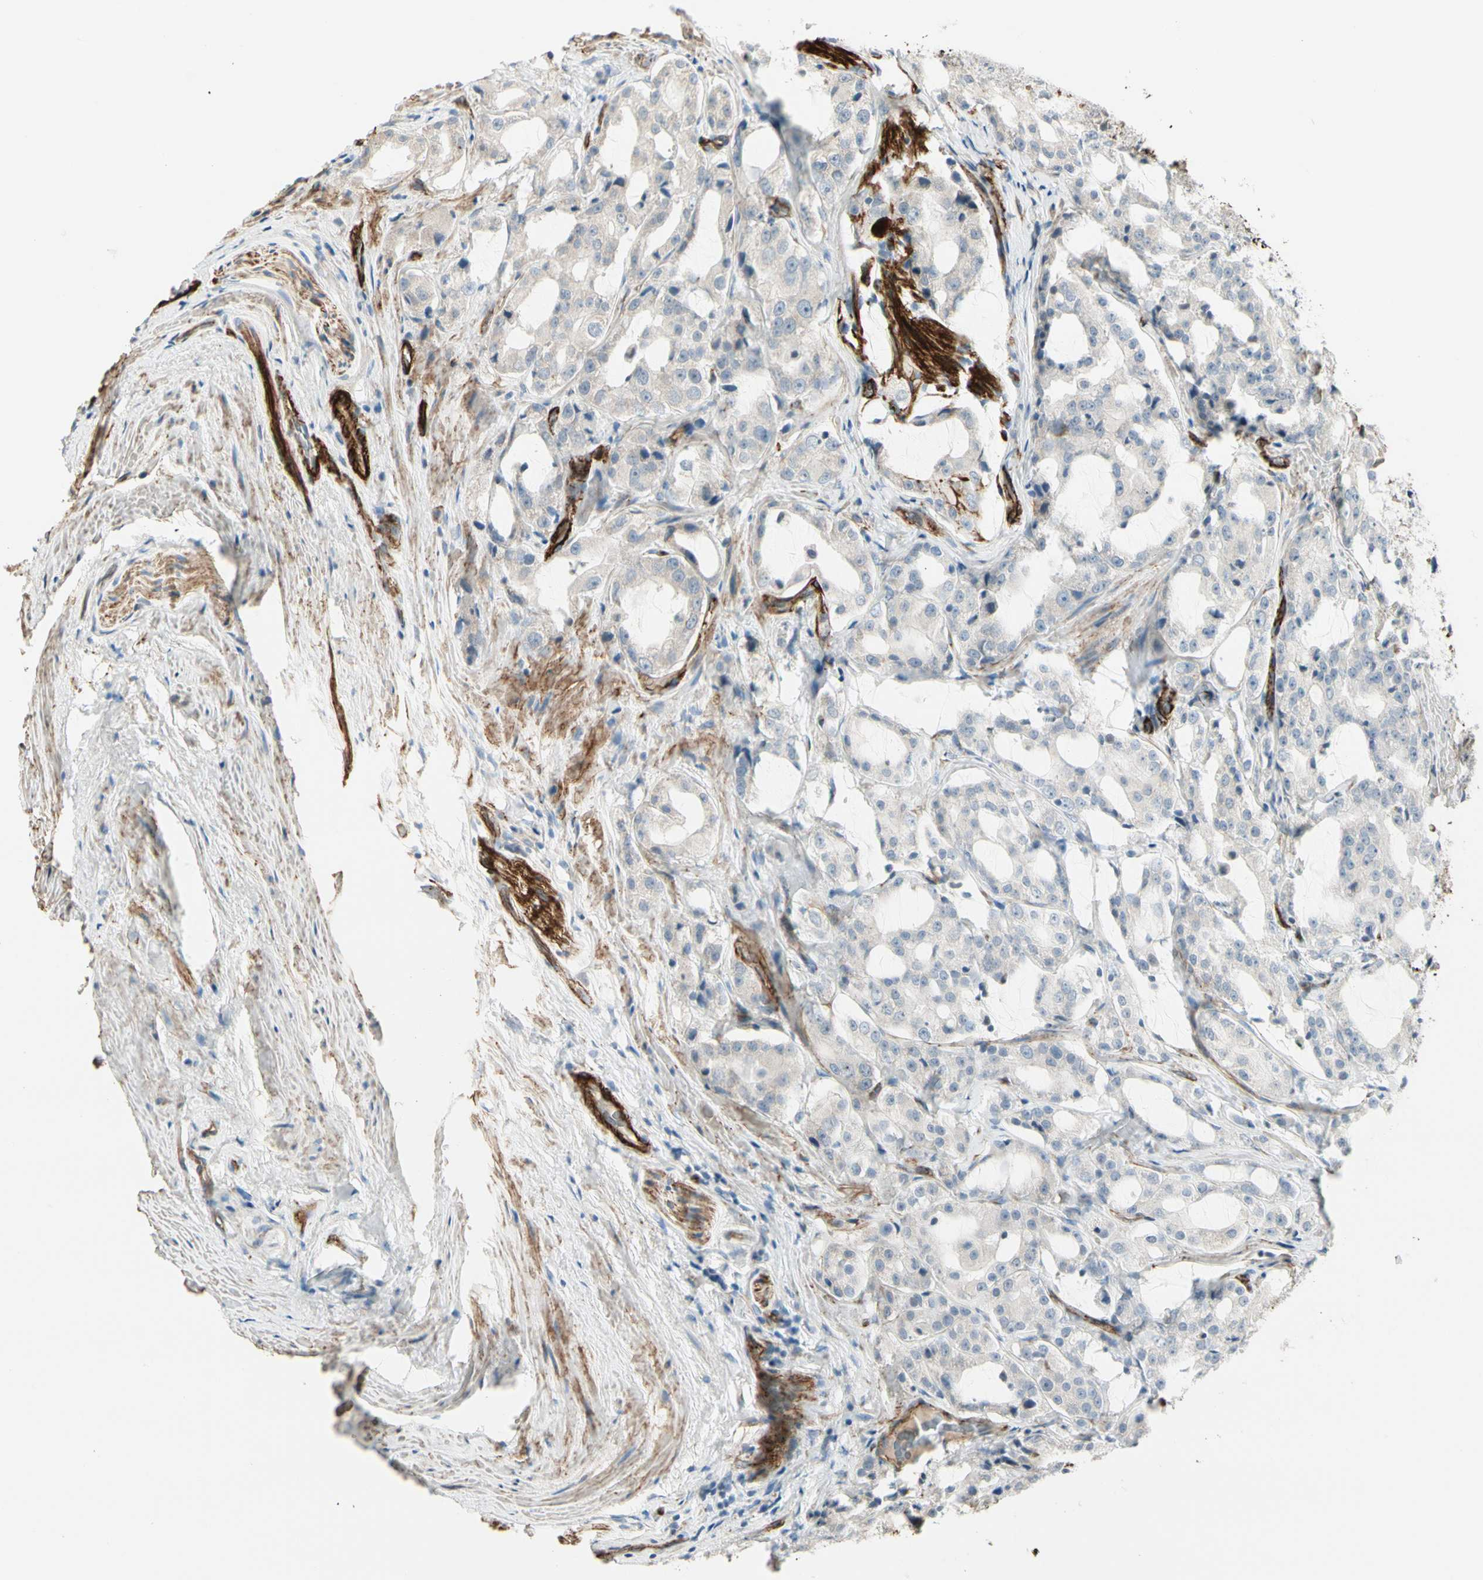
{"staining": {"intensity": "negative", "quantity": "none", "location": "none"}, "tissue": "prostate cancer", "cell_type": "Tumor cells", "image_type": "cancer", "snomed": [{"axis": "morphology", "description": "Adenocarcinoma, High grade"}, {"axis": "topography", "description": "Prostate"}], "caption": "Image shows no protein staining in tumor cells of prostate cancer tissue.", "gene": "MCAM", "patient": {"sex": "male", "age": 73}}